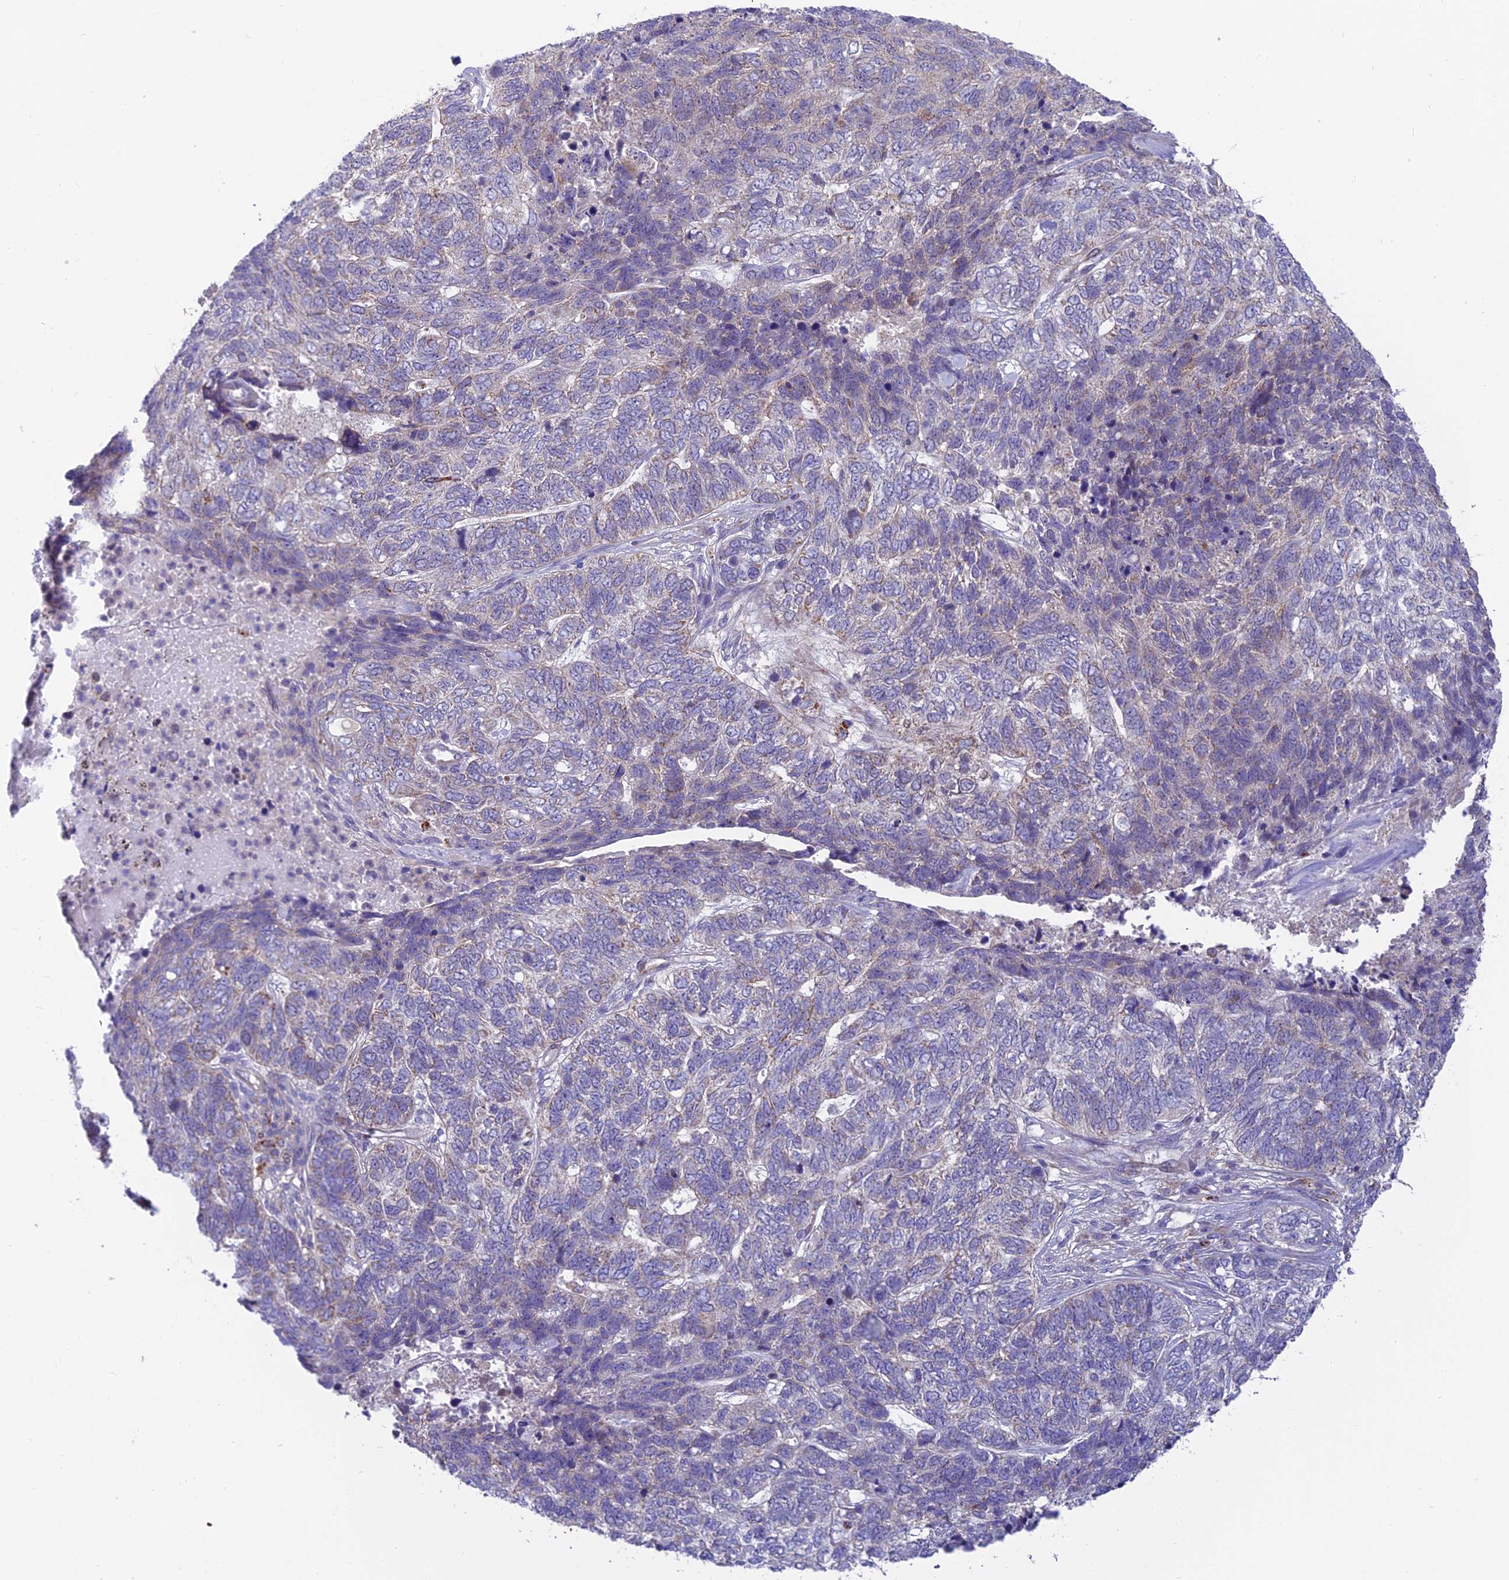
{"staining": {"intensity": "weak", "quantity": "<25%", "location": "cytoplasmic/membranous"}, "tissue": "skin cancer", "cell_type": "Tumor cells", "image_type": "cancer", "snomed": [{"axis": "morphology", "description": "Basal cell carcinoma"}, {"axis": "topography", "description": "Skin"}], "caption": "A high-resolution photomicrograph shows immunohistochemistry staining of skin basal cell carcinoma, which exhibits no significant positivity in tumor cells. Nuclei are stained in blue.", "gene": "TIGD6", "patient": {"sex": "female", "age": 65}}